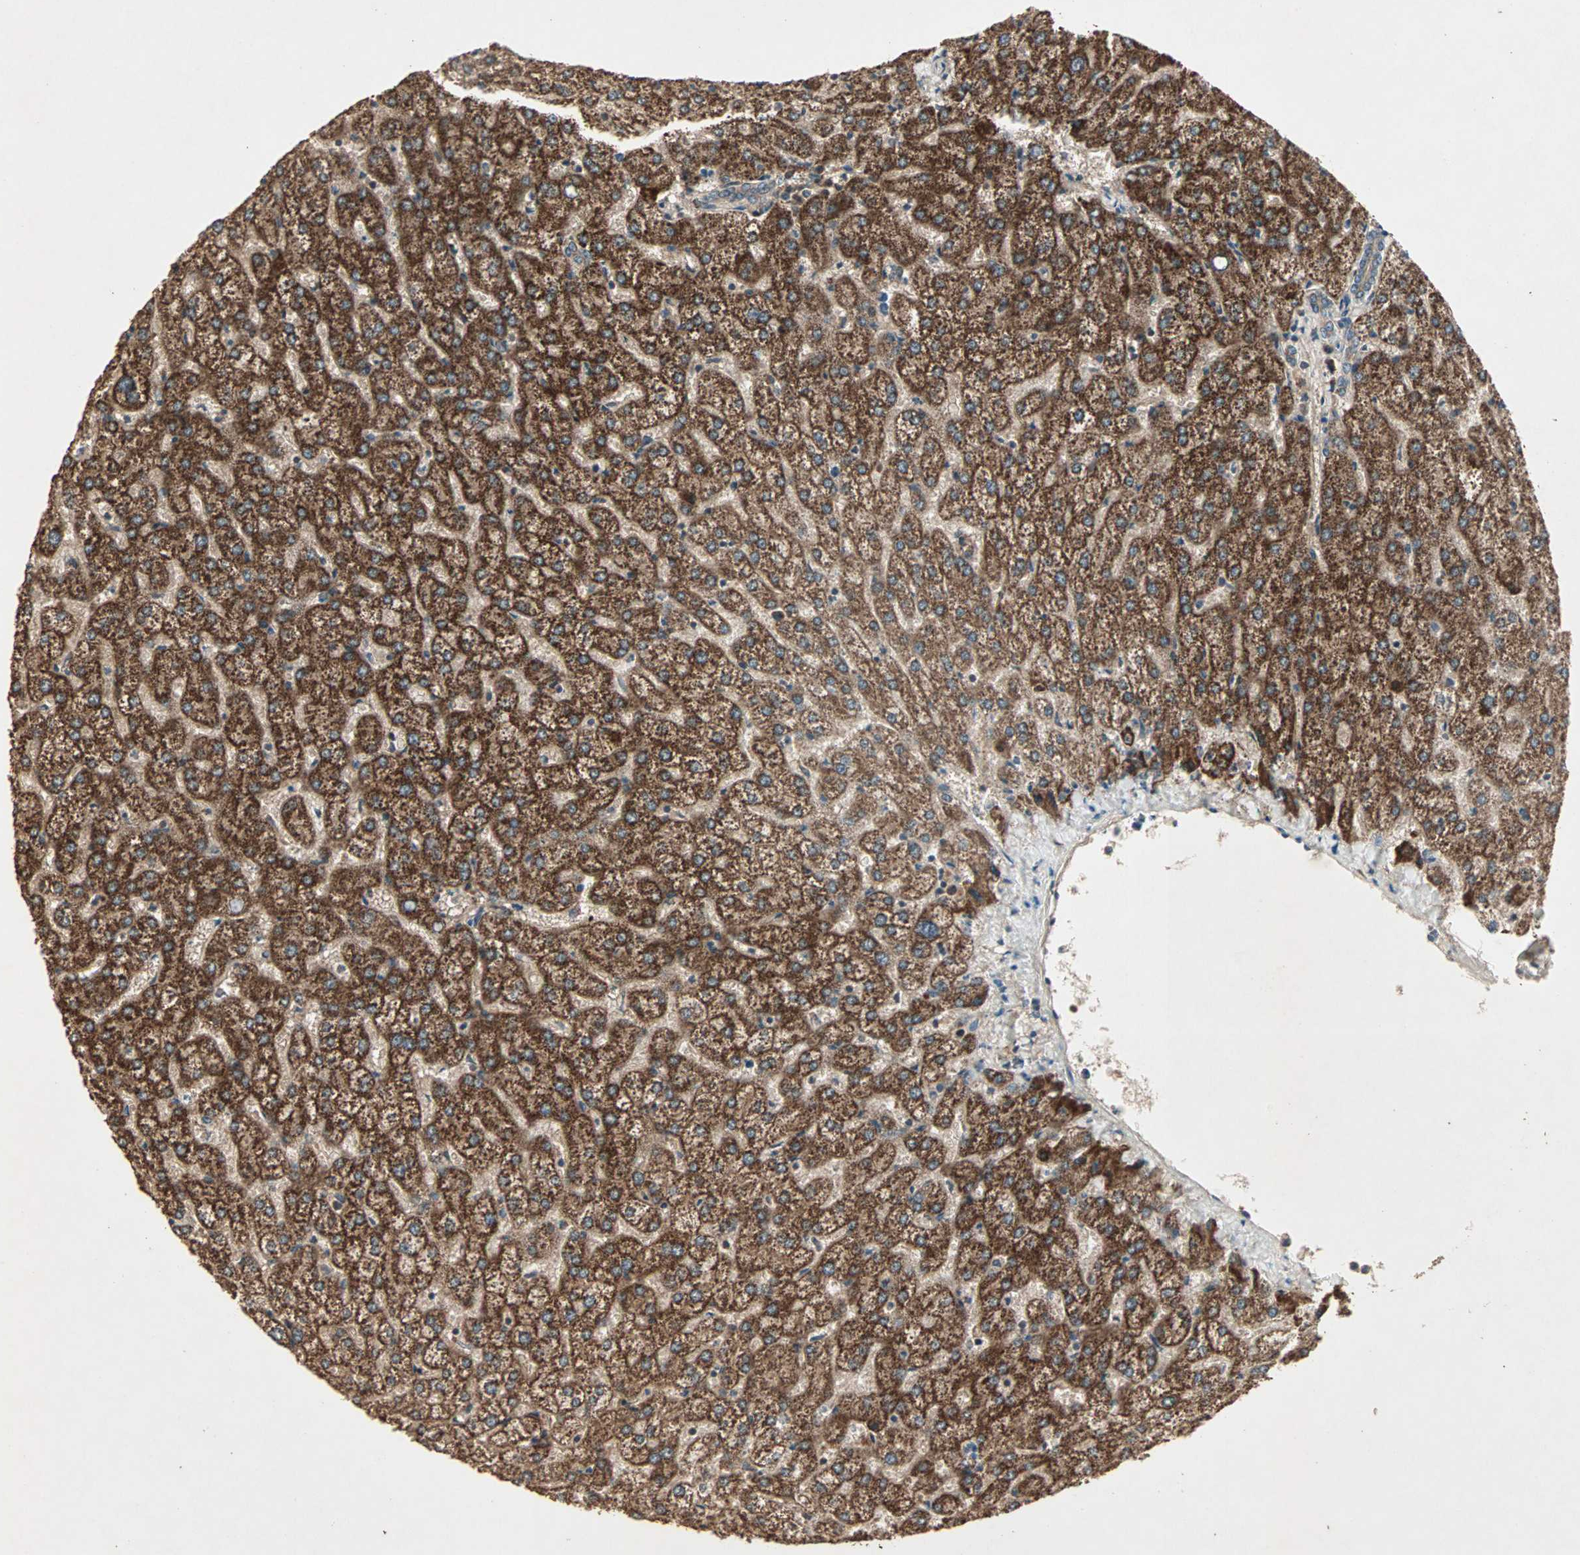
{"staining": {"intensity": "moderate", "quantity": ">75%", "location": "cytoplasmic/membranous"}, "tissue": "liver", "cell_type": "Cholangiocytes", "image_type": "normal", "snomed": [{"axis": "morphology", "description": "Normal tissue, NOS"}, {"axis": "topography", "description": "Liver"}], "caption": "Liver was stained to show a protein in brown. There is medium levels of moderate cytoplasmic/membranous staining in about >75% of cholangiocytes.", "gene": "UBAC1", "patient": {"sex": "female", "age": 32}}